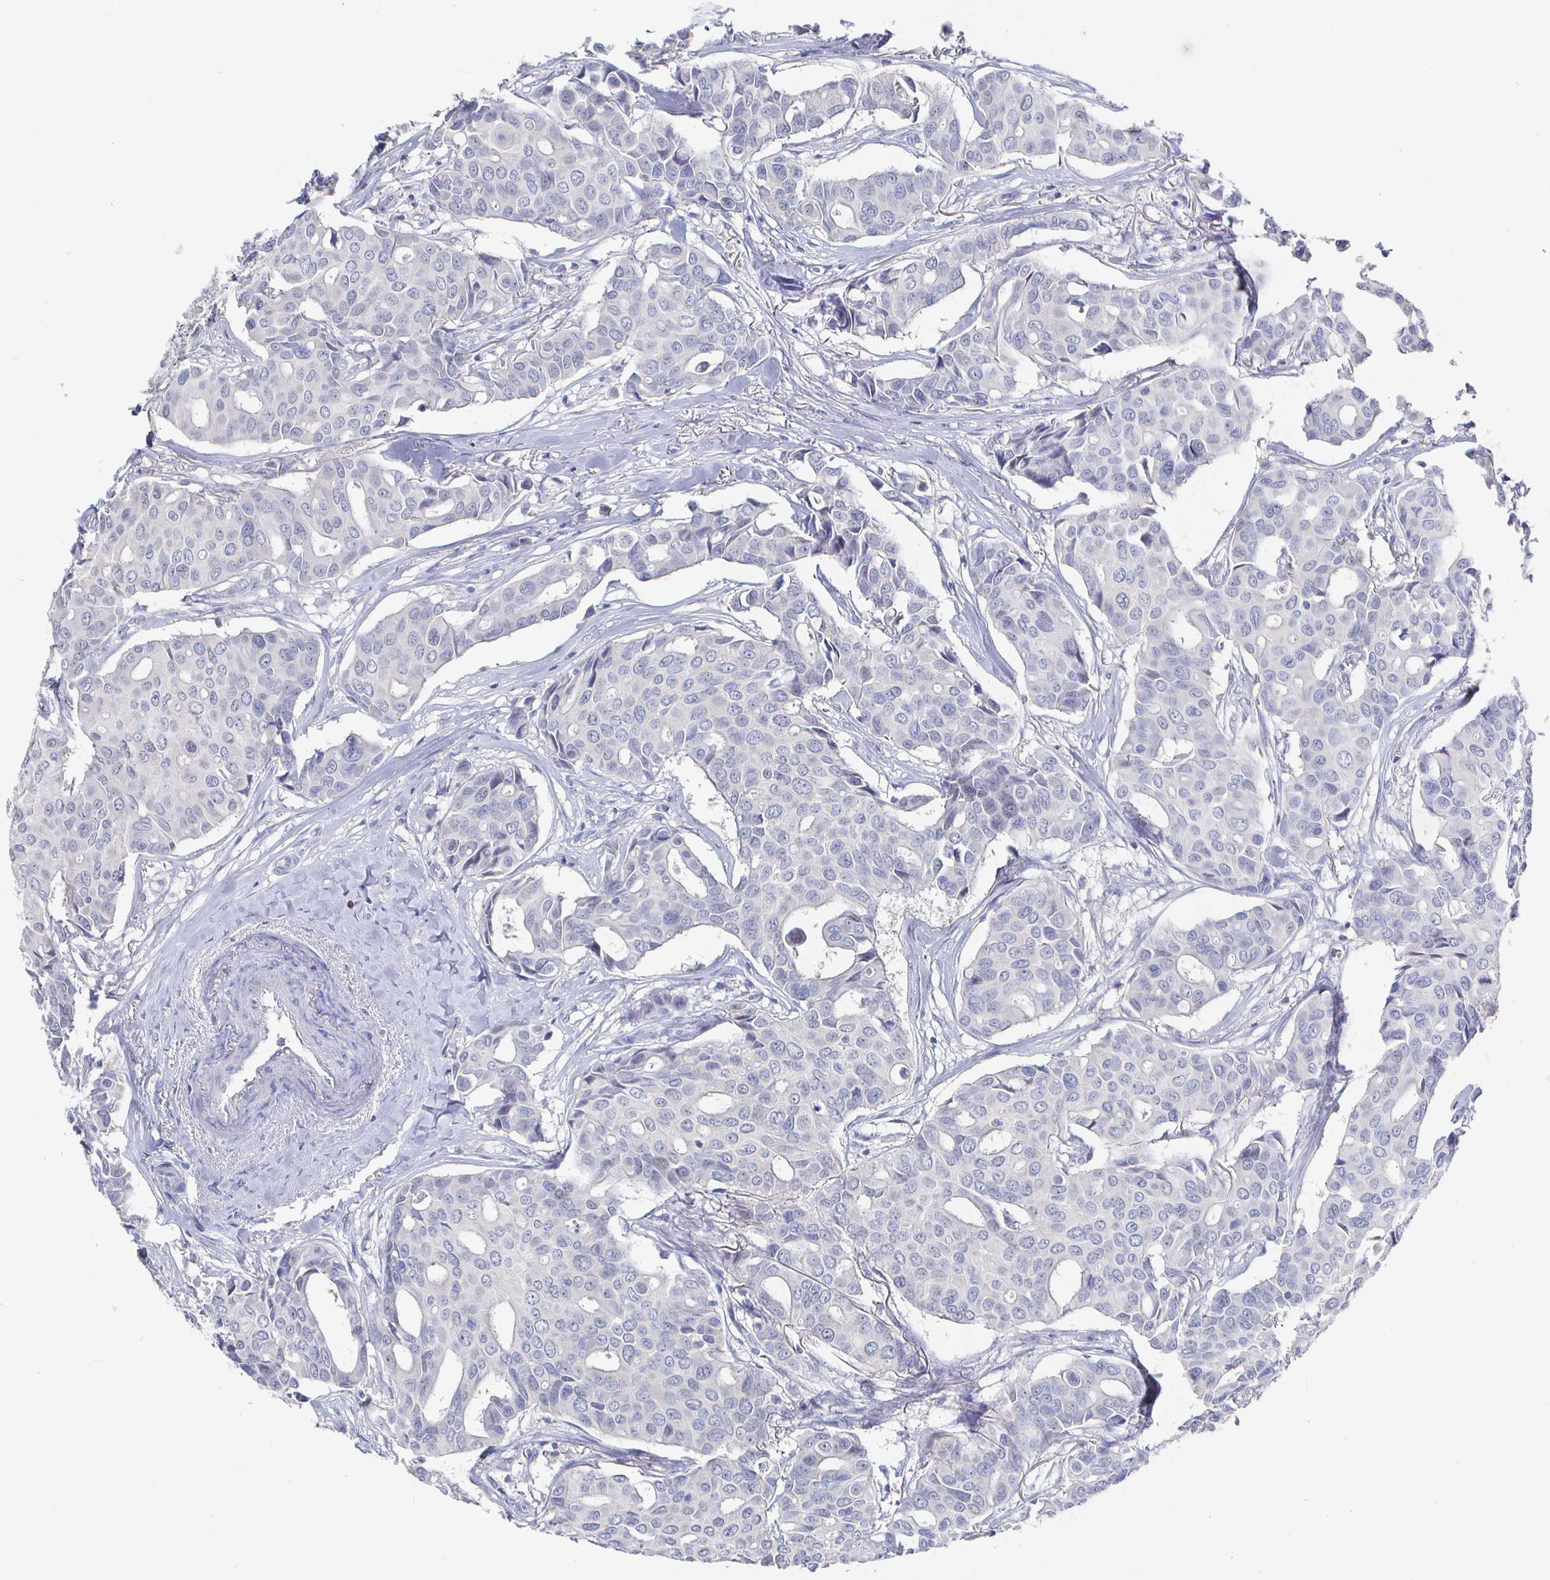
{"staining": {"intensity": "negative", "quantity": "none", "location": "none"}, "tissue": "breast cancer", "cell_type": "Tumor cells", "image_type": "cancer", "snomed": [{"axis": "morphology", "description": "Duct carcinoma"}, {"axis": "topography", "description": "Breast"}], "caption": "Tumor cells are negative for brown protein staining in breast invasive ductal carcinoma. (DAB IHC visualized using brightfield microscopy, high magnification).", "gene": "LRRC23", "patient": {"sex": "female", "age": 54}}